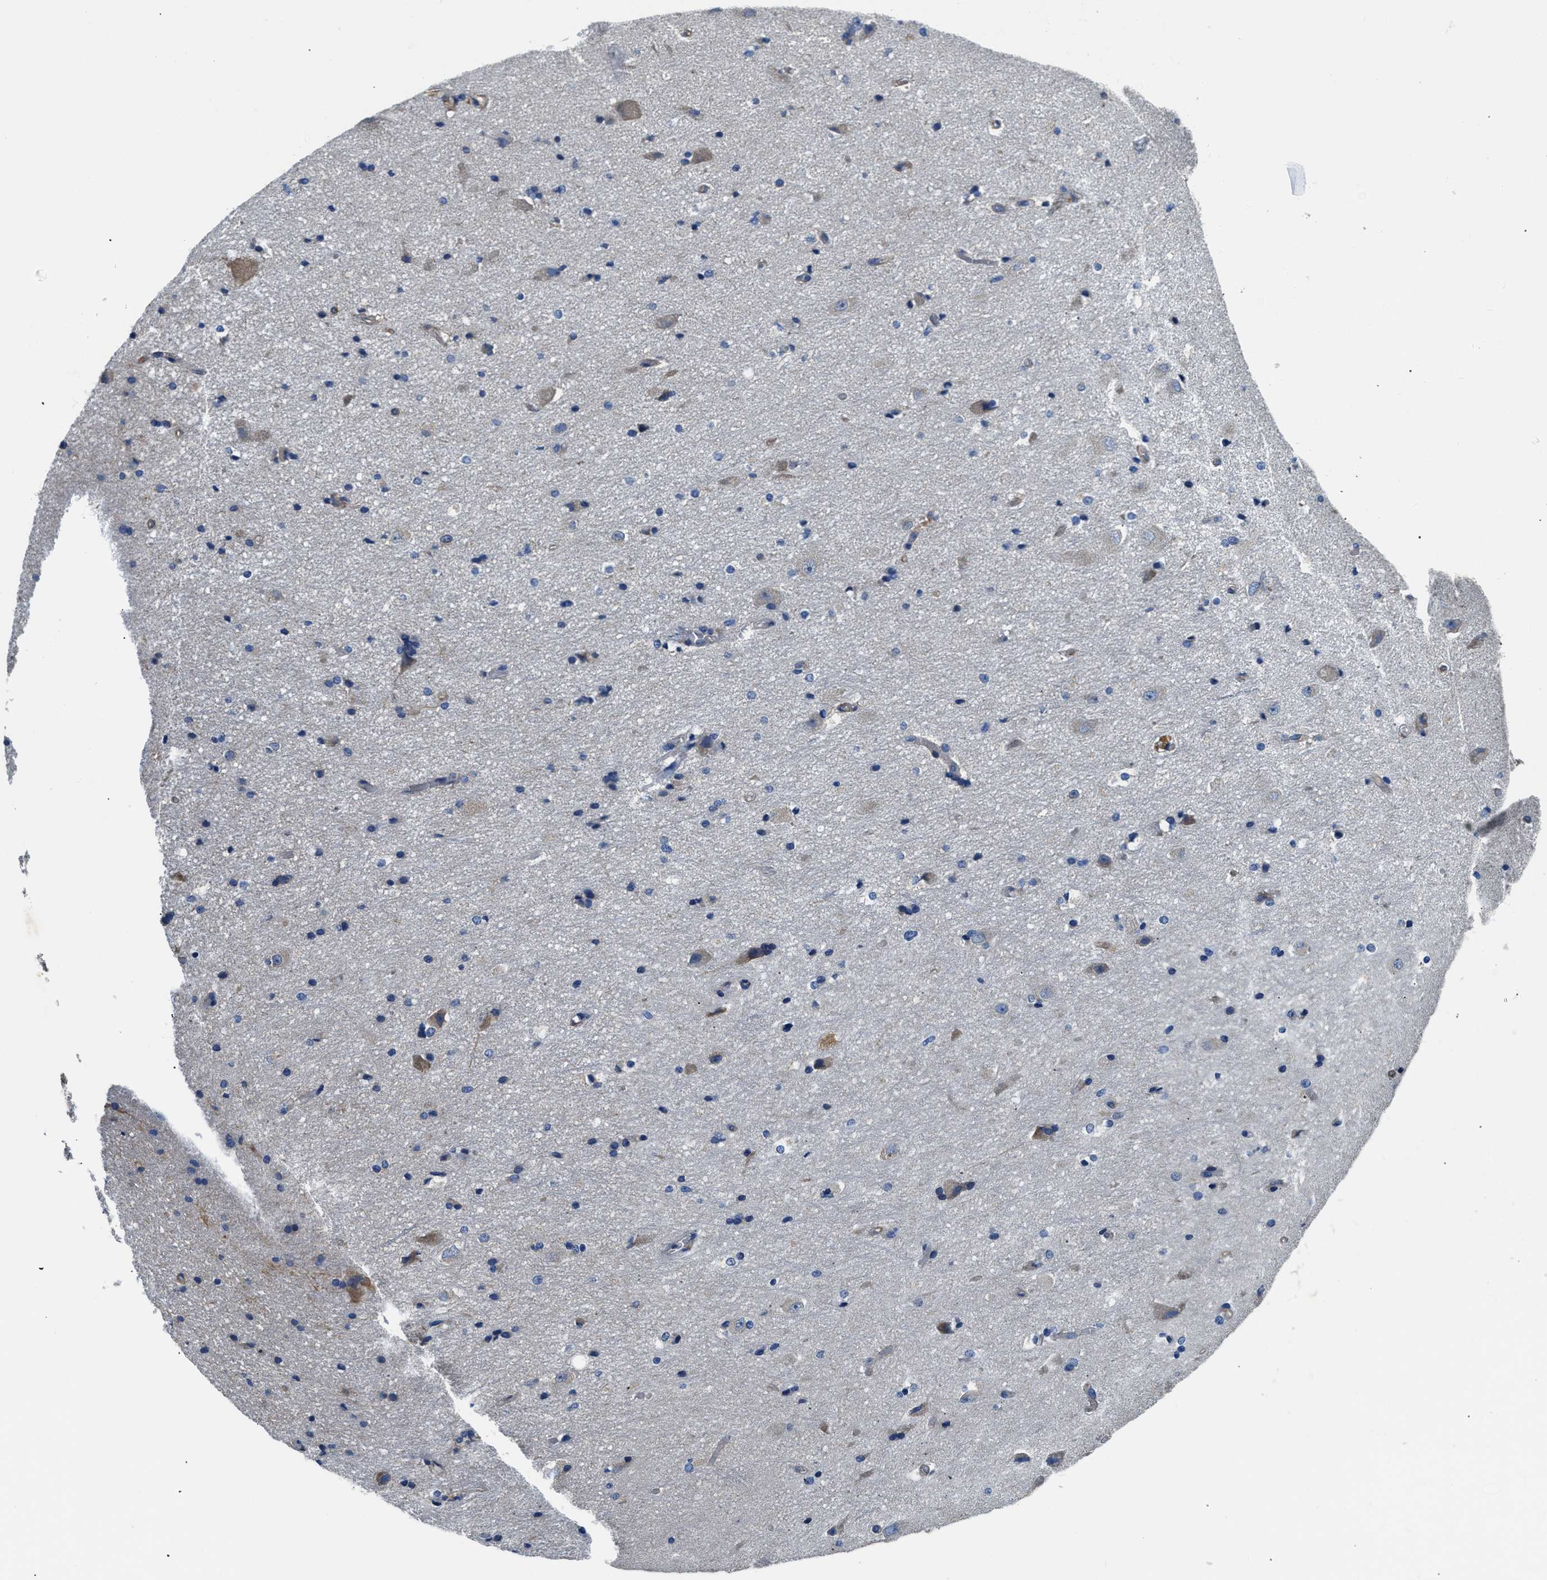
{"staining": {"intensity": "negative", "quantity": "none", "location": "none"}, "tissue": "hippocampus", "cell_type": "Glial cells", "image_type": "normal", "snomed": [{"axis": "morphology", "description": "Normal tissue, NOS"}, {"axis": "topography", "description": "Hippocampus"}], "caption": "There is no significant positivity in glial cells of hippocampus.", "gene": "CSDE1", "patient": {"sex": "female", "age": 19}}